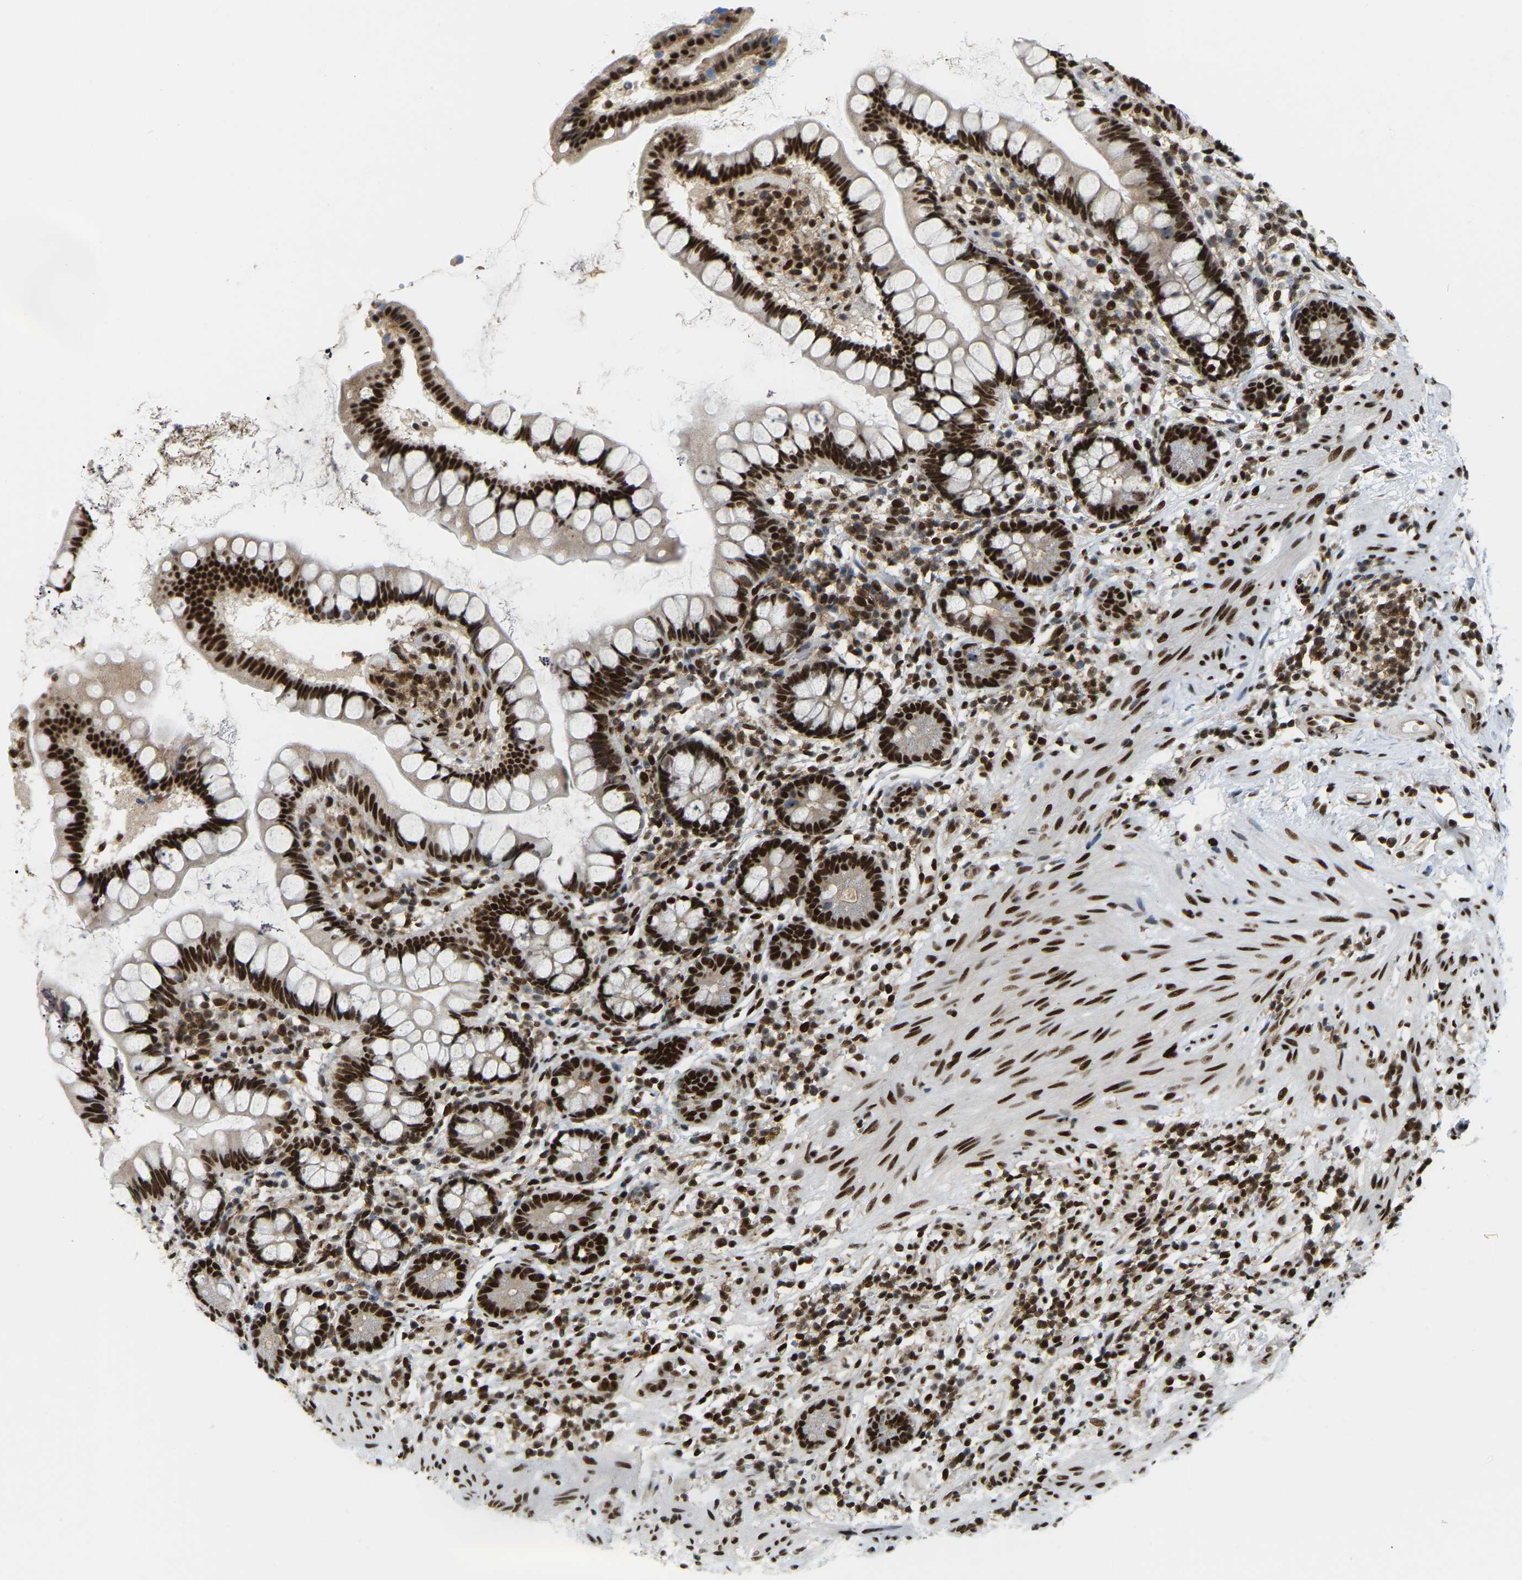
{"staining": {"intensity": "strong", "quantity": ">75%", "location": "nuclear"}, "tissue": "small intestine", "cell_type": "Glandular cells", "image_type": "normal", "snomed": [{"axis": "morphology", "description": "Normal tissue, NOS"}, {"axis": "topography", "description": "Small intestine"}], "caption": "Immunohistochemical staining of normal human small intestine demonstrates >75% levels of strong nuclear protein staining in about >75% of glandular cells.", "gene": "NUMA1", "patient": {"sex": "female", "age": 84}}